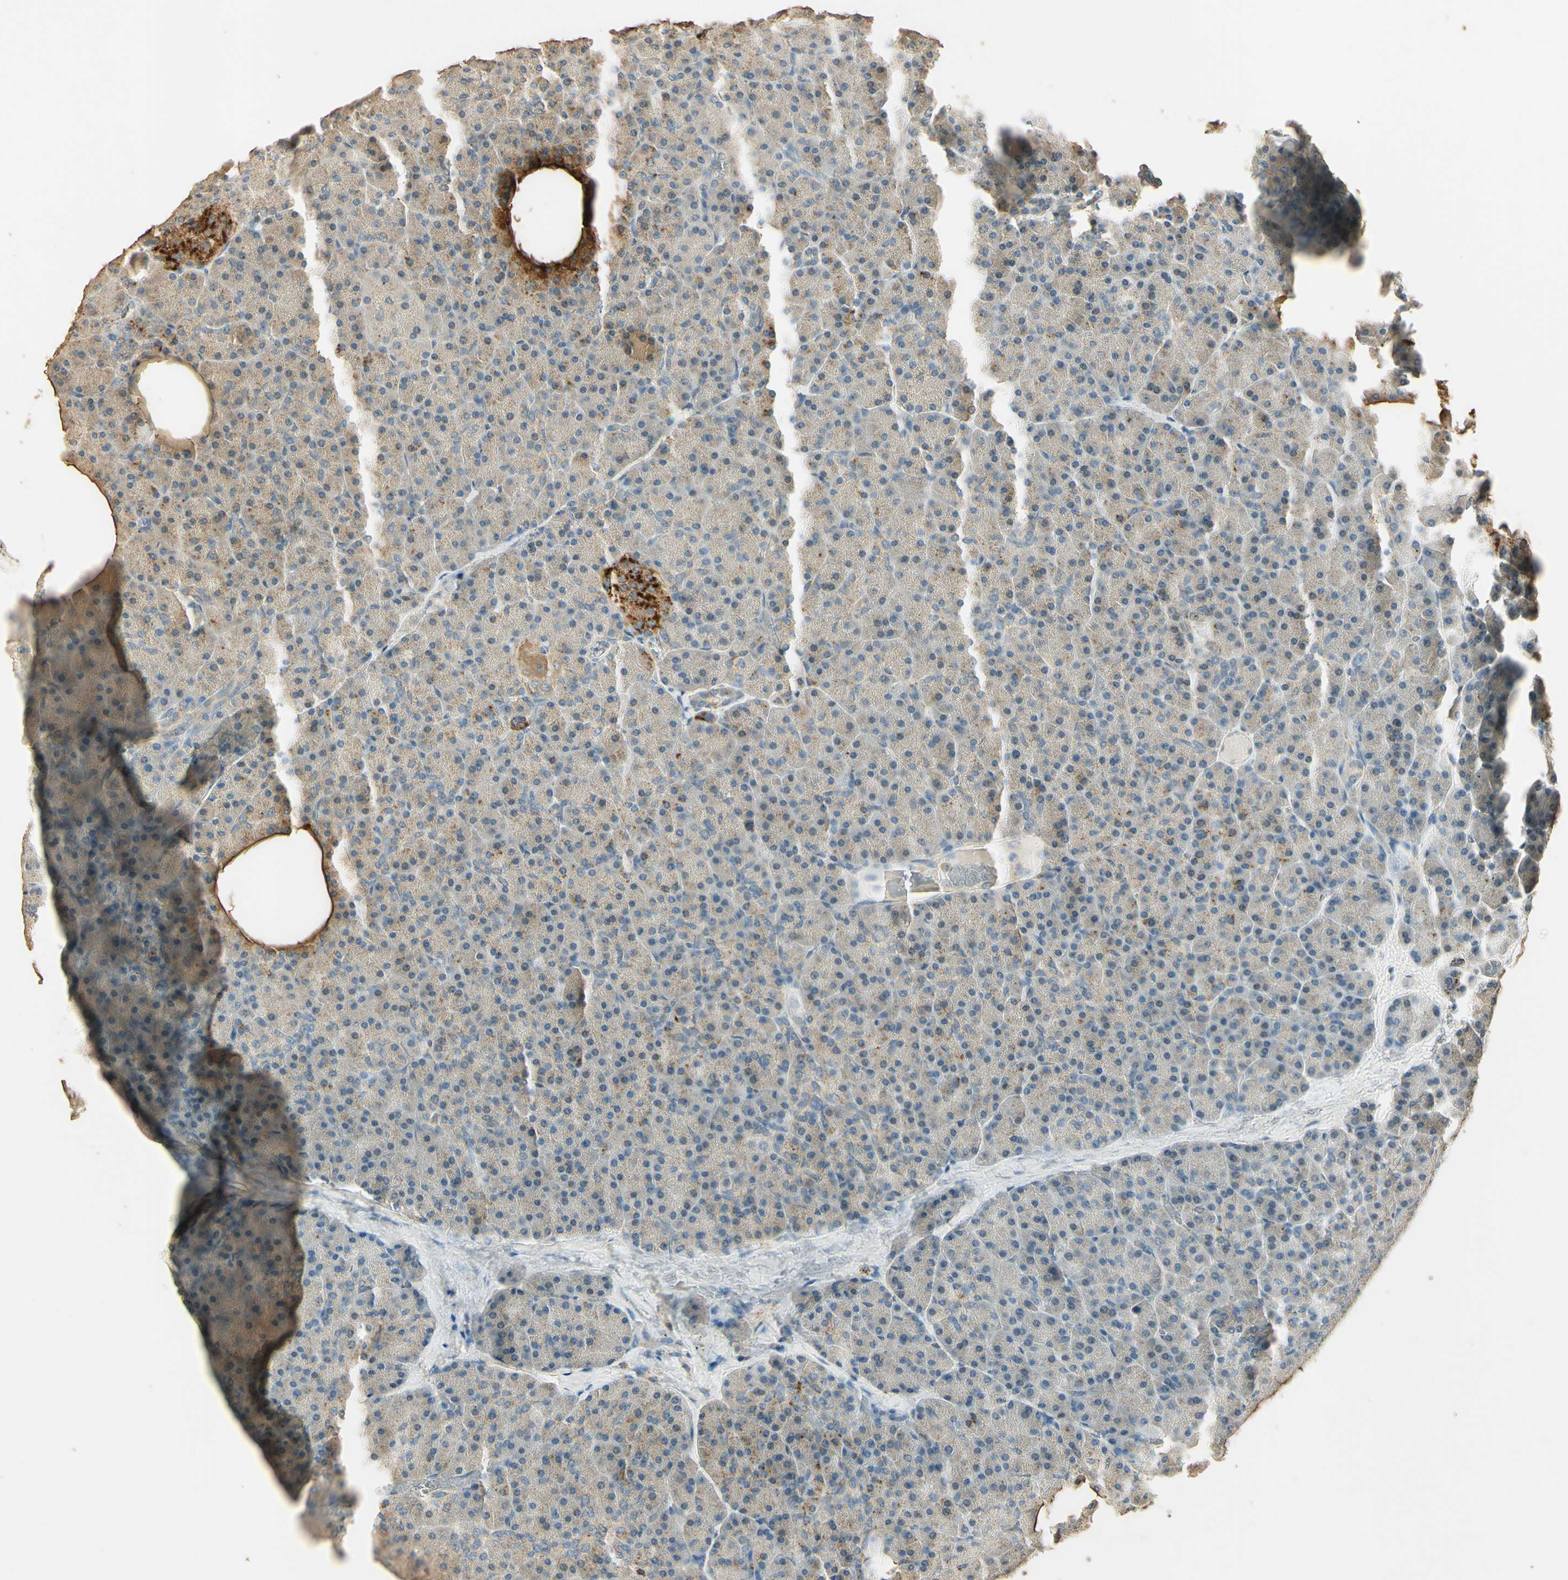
{"staining": {"intensity": "moderate", "quantity": "25%-75%", "location": "cytoplasmic/membranous"}, "tissue": "pancreas", "cell_type": "Exocrine glandular cells", "image_type": "normal", "snomed": [{"axis": "morphology", "description": "Normal tissue, NOS"}, {"axis": "topography", "description": "Pancreas"}], "caption": "Protein positivity by IHC exhibits moderate cytoplasmic/membranous positivity in approximately 25%-75% of exocrine glandular cells in benign pancreas.", "gene": "ARHGEF17", "patient": {"sex": "female", "age": 35}}